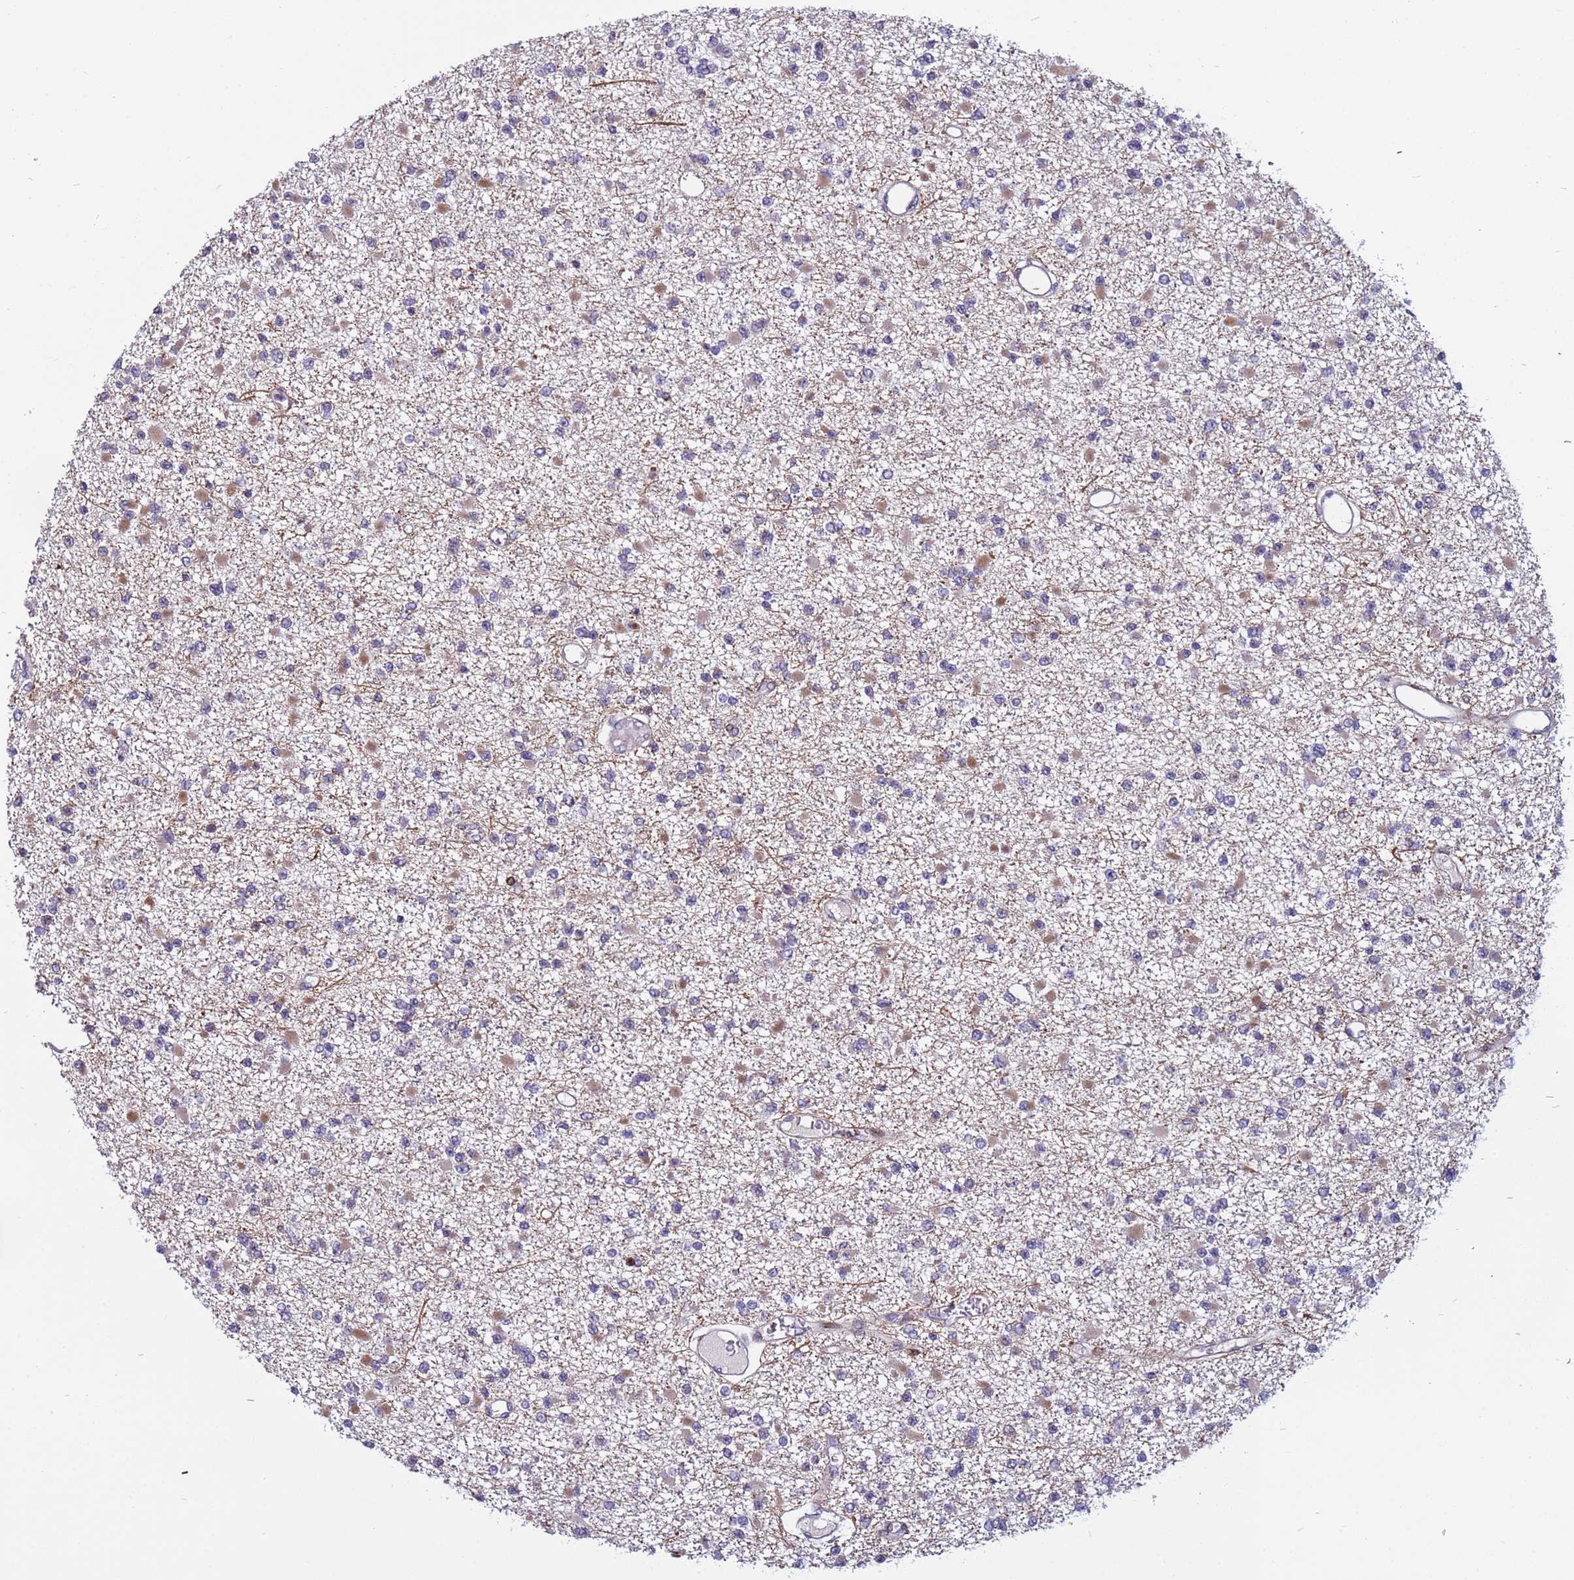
{"staining": {"intensity": "moderate", "quantity": "<25%", "location": "cytoplasmic/membranous"}, "tissue": "glioma", "cell_type": "Tumor cells", "image_type": "cancer", "snomed": [{"axis": "morphology", "description": "Glioma, malignant, Low grade"}, {"axis": "topography", "description": "Brain"}], "caption": "There is low levels of moderate cytoplasmic/membranous positivity in tumor cells of malignant glioma (low-grade), as demonstrated by immunohistochemical staining (brown color).", "gene": "WBP11", "patient": {"sex": "female", "age": 22}}